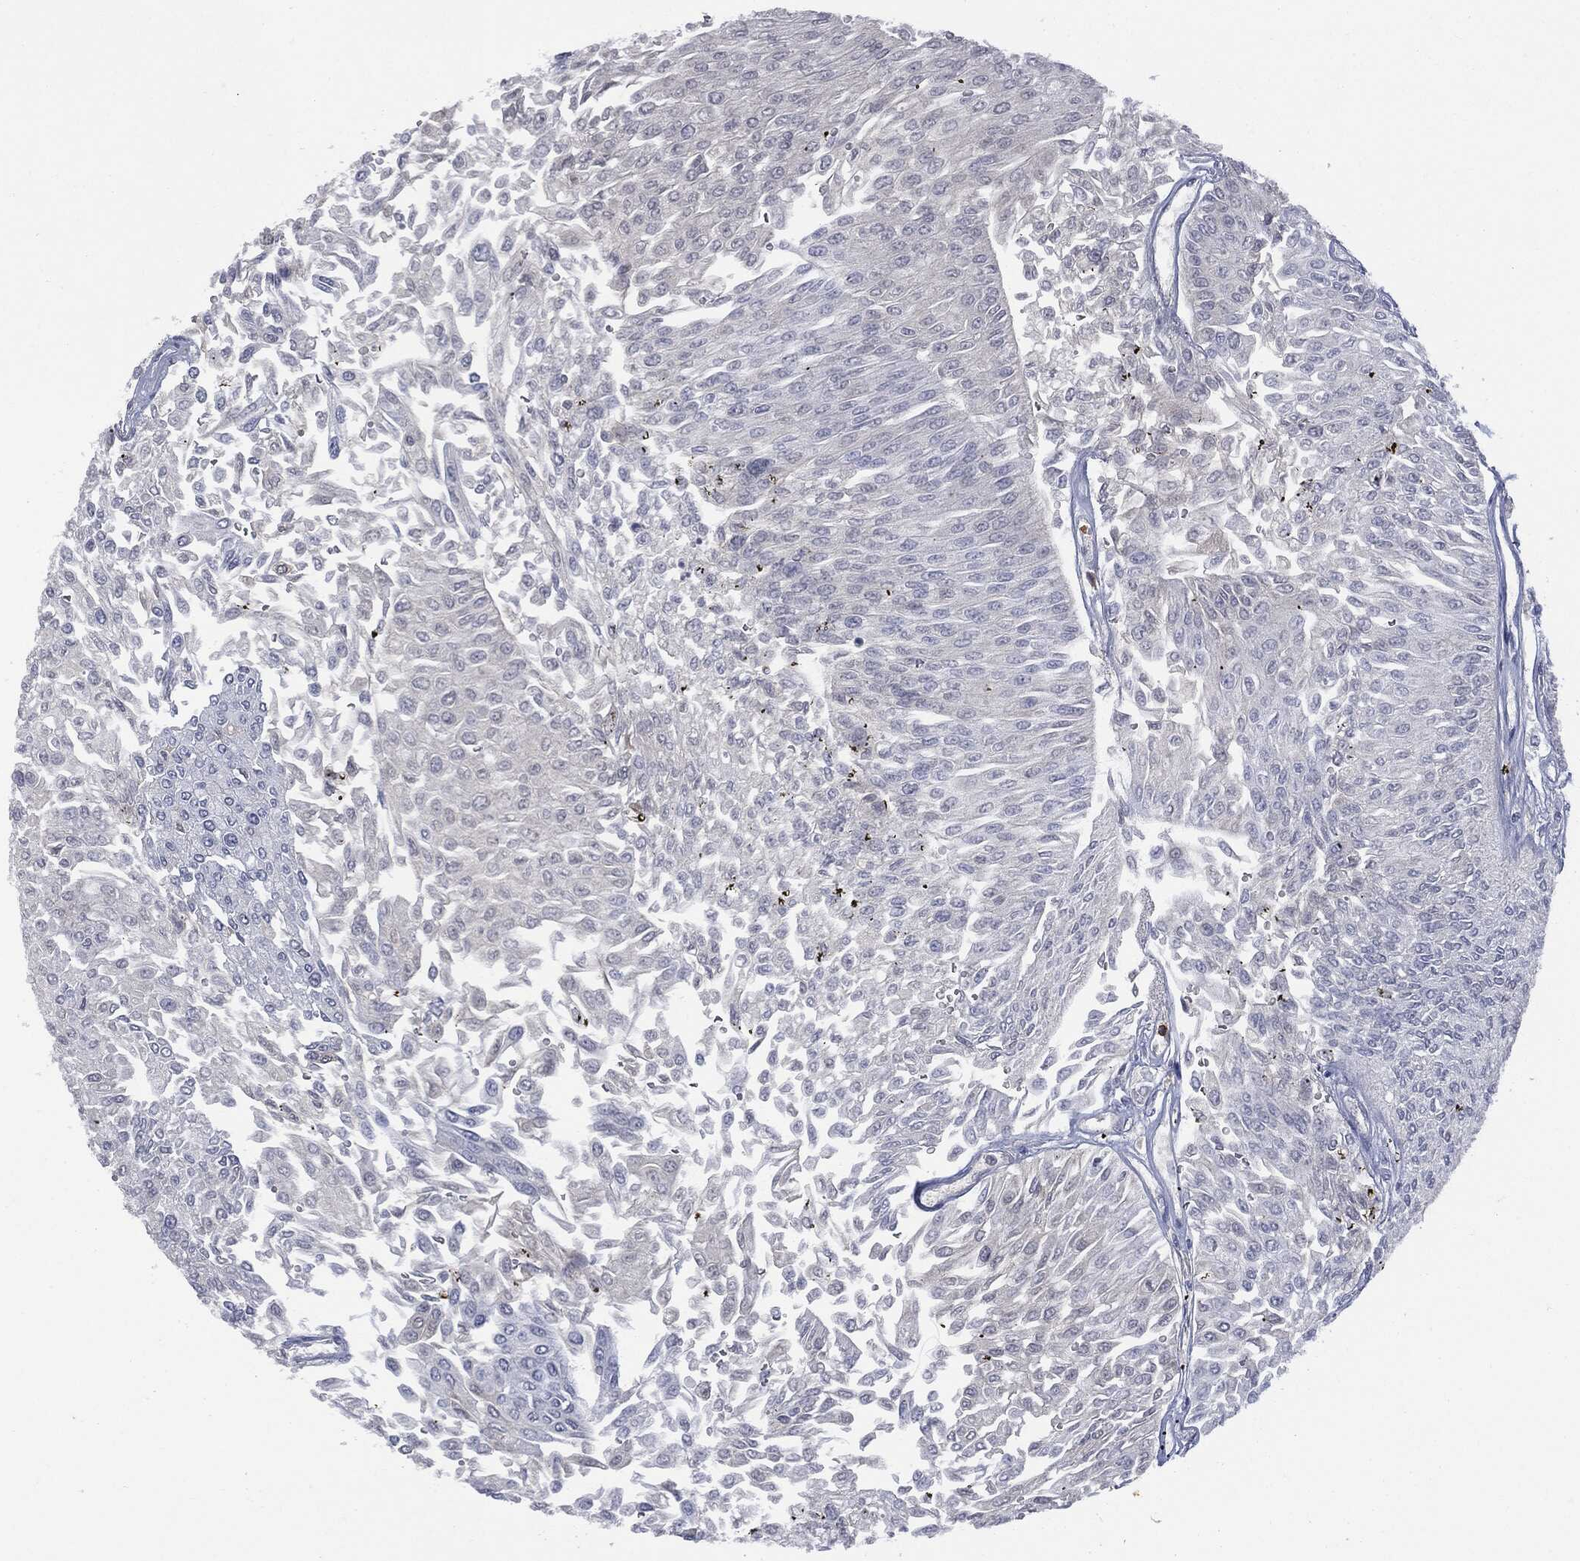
{"staining": {"intensity": "negative", "quantity": "none", "location": "none"}, "tissue": "urothelial cancer", "cell_type": "Tumor cells", "image_type": "cancer", "snomed": [{"axis": "morphology", "description": "Urothelial carcinoma, Low grade"}, {"axis": "topography", "description": "Urinary bladder"}], "caption": "High magnification brightfield microscopy of urothelial cancer stained with DAB (3,3'-diaminobenzidine) (brown) and counterstained with hematoxylin (blue): tumor cells show no significant expression.", "gene": "BTK", "patient": {"sex": "male", "age": 67}}